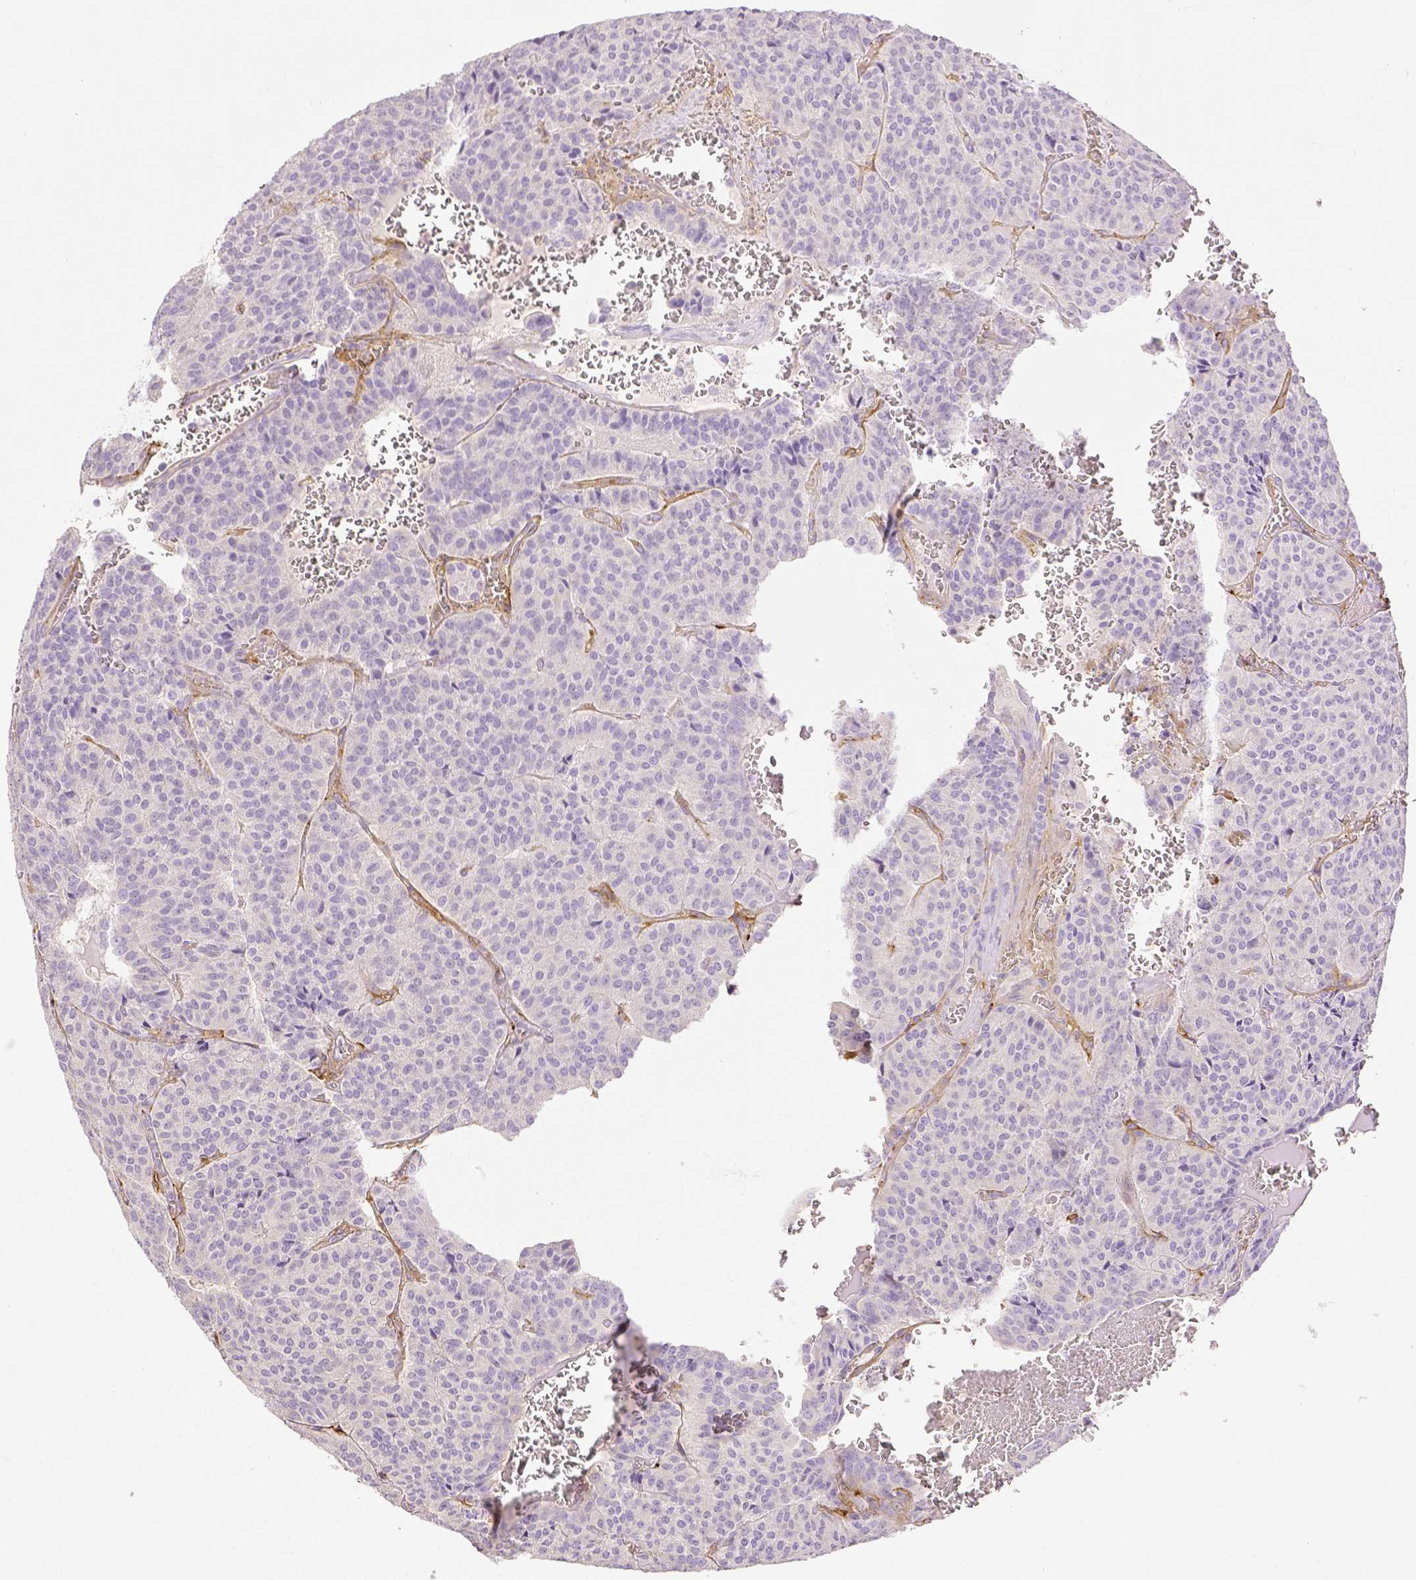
{"staining": {"intensity": "negative", "quantity": "none", "location": "none"}, "tissue": "carcinoid", "cell_type": "Tumor cells", "image_type": "cancer", "snomed": [{"axis": "morphology", "description": "Carcinoid, malignant, NOS"}, {"axis": "topography", "description": "Lung"}], "caption": "High magnification brightfield microscopy of carcinoid stained with DAB (brown) and counterstained with hematoxylin (blue): tumor cells show no significant expression.", "gene": "THY1", "patient": {"sex": "male", "age": 70}}